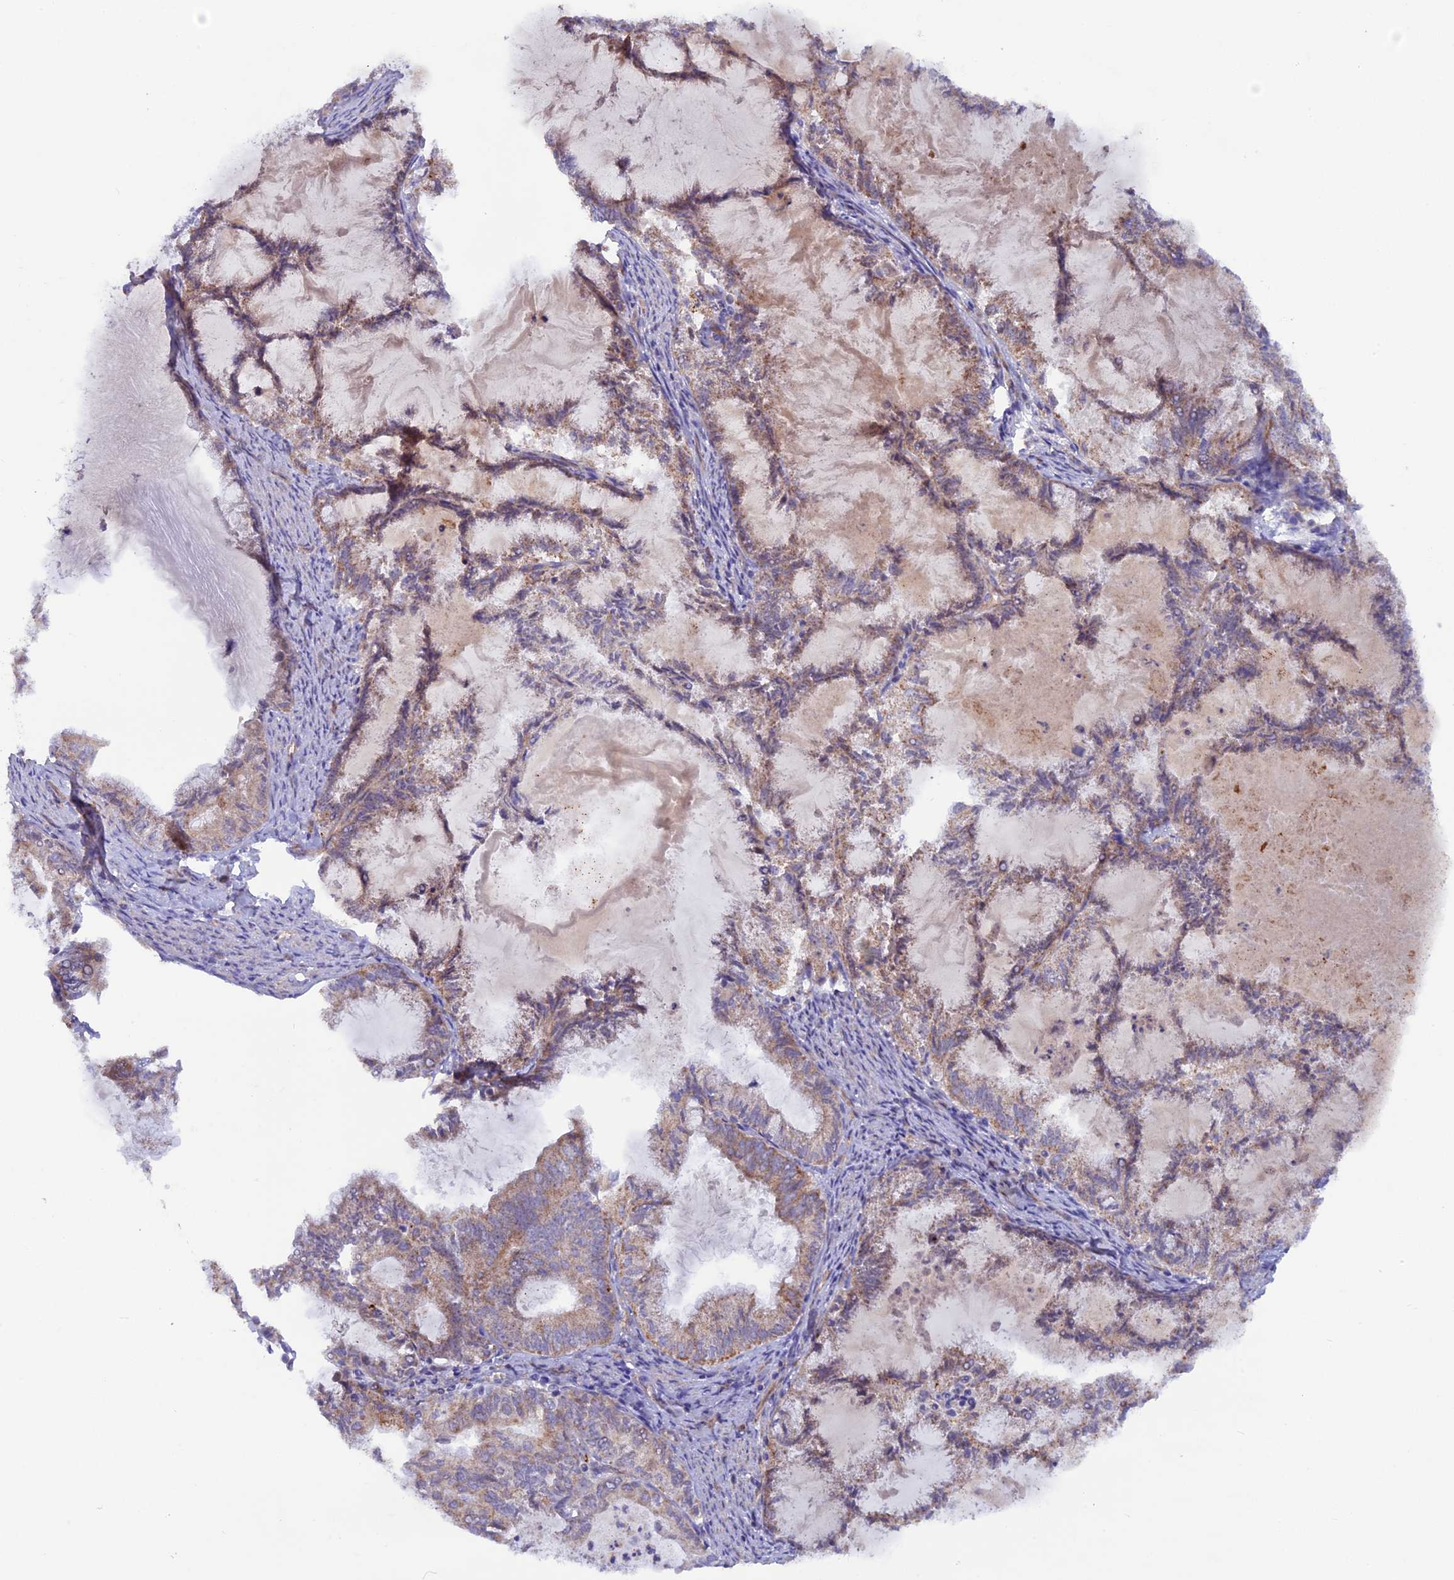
{"staining": {"intensity": "moderate", "quantity": "25%-75%", "location": "cytoplasmic/membranous"}, "tissue": "endometrial cancer", "cell_type": "Tumor cells", "image_type": "cancer", "snomed": [{"axis": "morphology", "description": "Adenocarcinoma, NOS"}, {"axis": "topography", "description": "Endometrium"}], "caption": "Tumor cells demonstrate medium levels of moderate cytoplasmic/membranous positivity in about 25%-75% of cells in human endometrial adenocarcinoma. (Stains: DAB (3,3'-diaminobenzidine) in brown, nuclei in blue, Microscopy: brightfield microscopy at high magnification).", "gene": "DUS3L", "patient": {"sex": "female", "age": 86}}